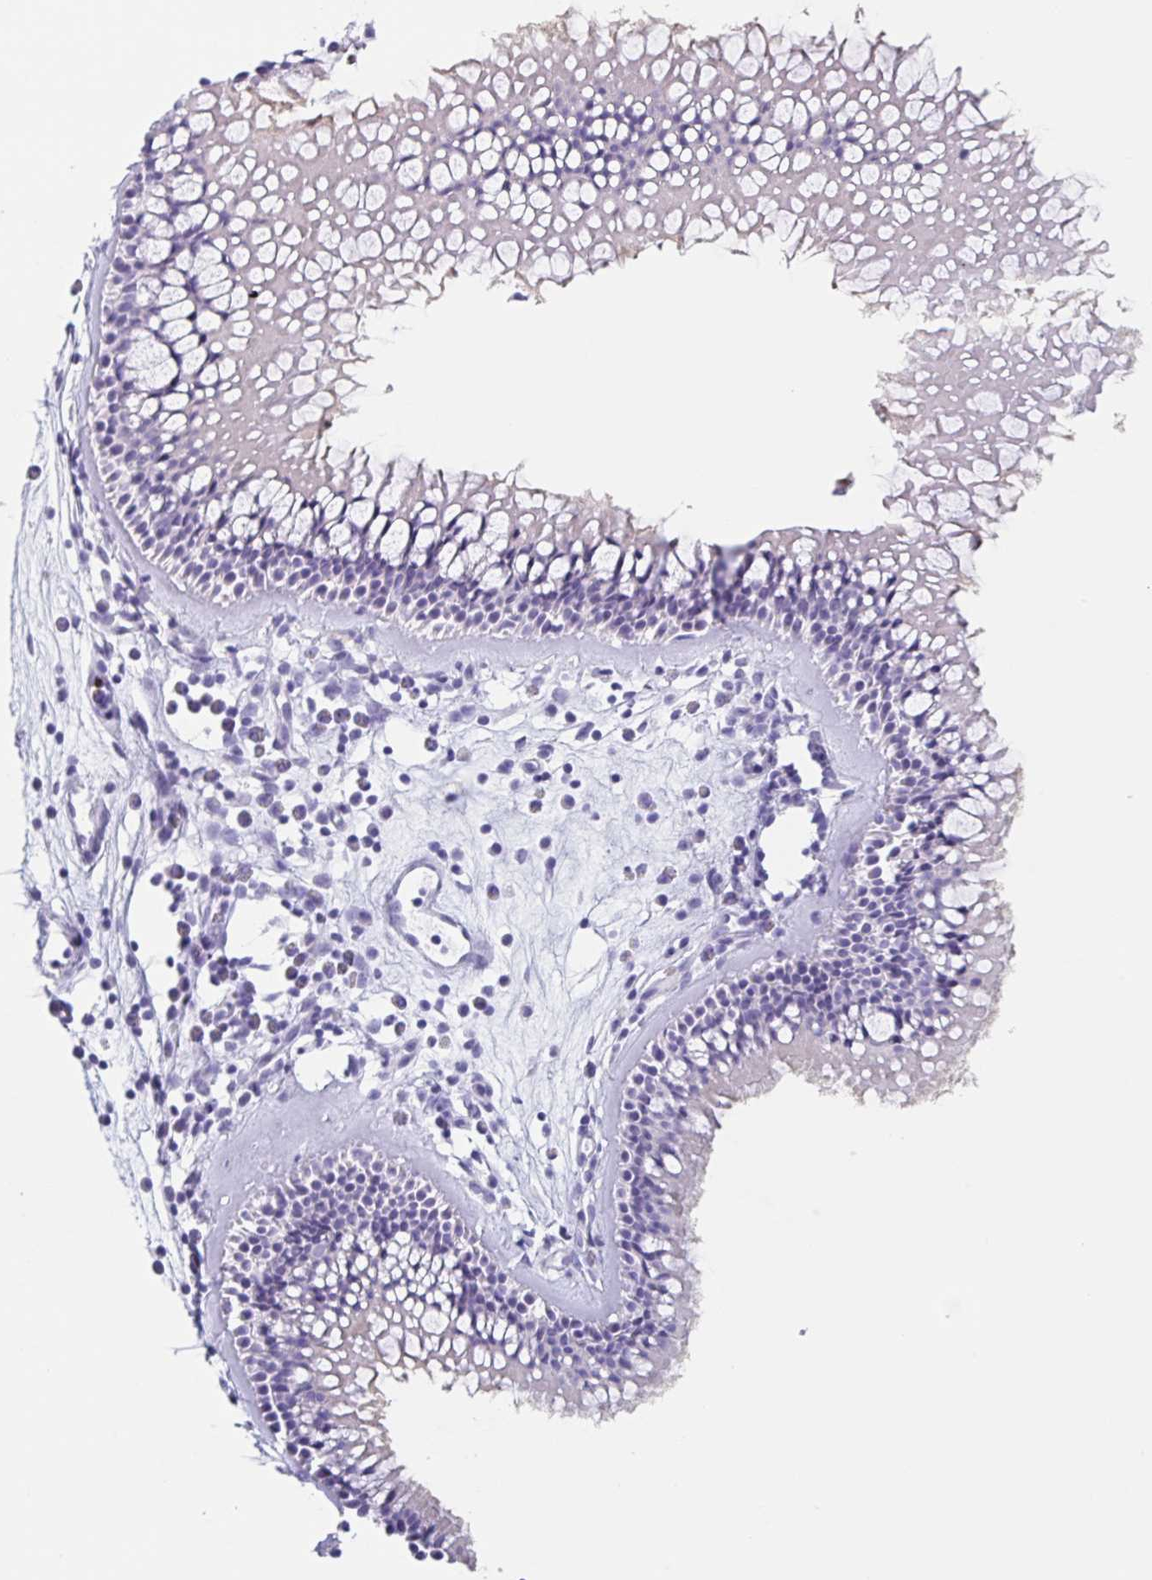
{"staining": {"intensity": "negative", "quantity": "none", "location": "none"}, "tissue": "nasopharynx", "cell_type": "Respiratory epithelial cells", "image_type": "normal", "snomed": [{"axis": "morphology", "description": "Normal tissue, NOS"}, {"axis": "topography", "description": "Nasopharynx"}], "caption": "Nasopharynx was stained to show a protein in brown. There is no significant positivity in respiratory epithelial cells. (DAB IHC, high magnification).", "gene": "TAS2R41", "patient": {"sex": "female", "age": 39}}